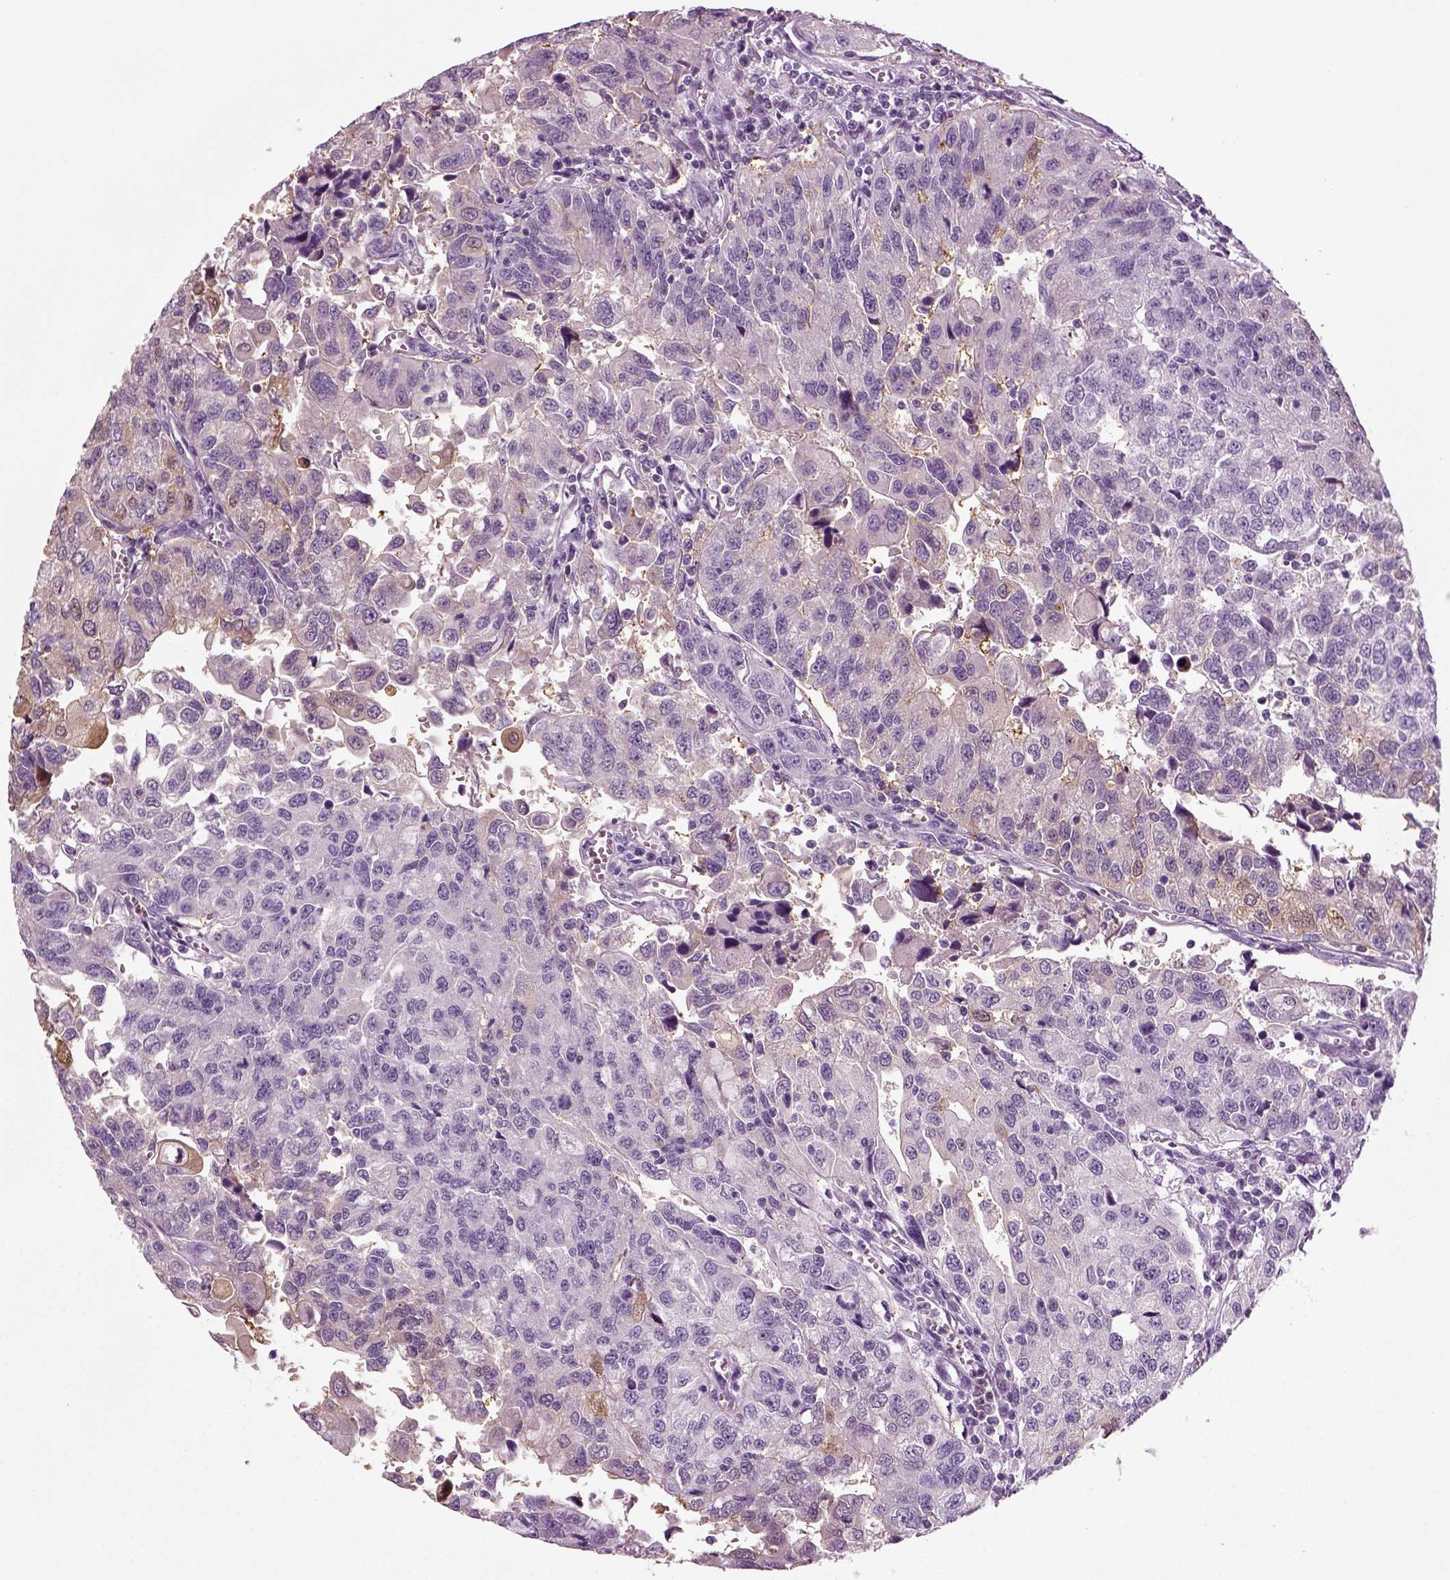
{"staining": {"intensity": "weak", "quantity": "<25%", "location": "cytoplasmic/membranous"}, "tissue": "urothelial cancer", "cell_type": "Tumor cells", "image_type": "cancer", "snomed": [{"axis": "morphology", "description": "Urothelial carcinoma, NOS"}, {"axis": "morphology", "description": "Urothelial carcinoma, High grade"}, {"axis": "topography", "description": "Urinary bladder"}], "caption": "This is a histopathology image of immunohistochemistry staining of transitional cell carcinoma, which shows no positivity in tumor cells.", "gene": "CRABP1", "patient": {"sex": "female", "age": 73}}